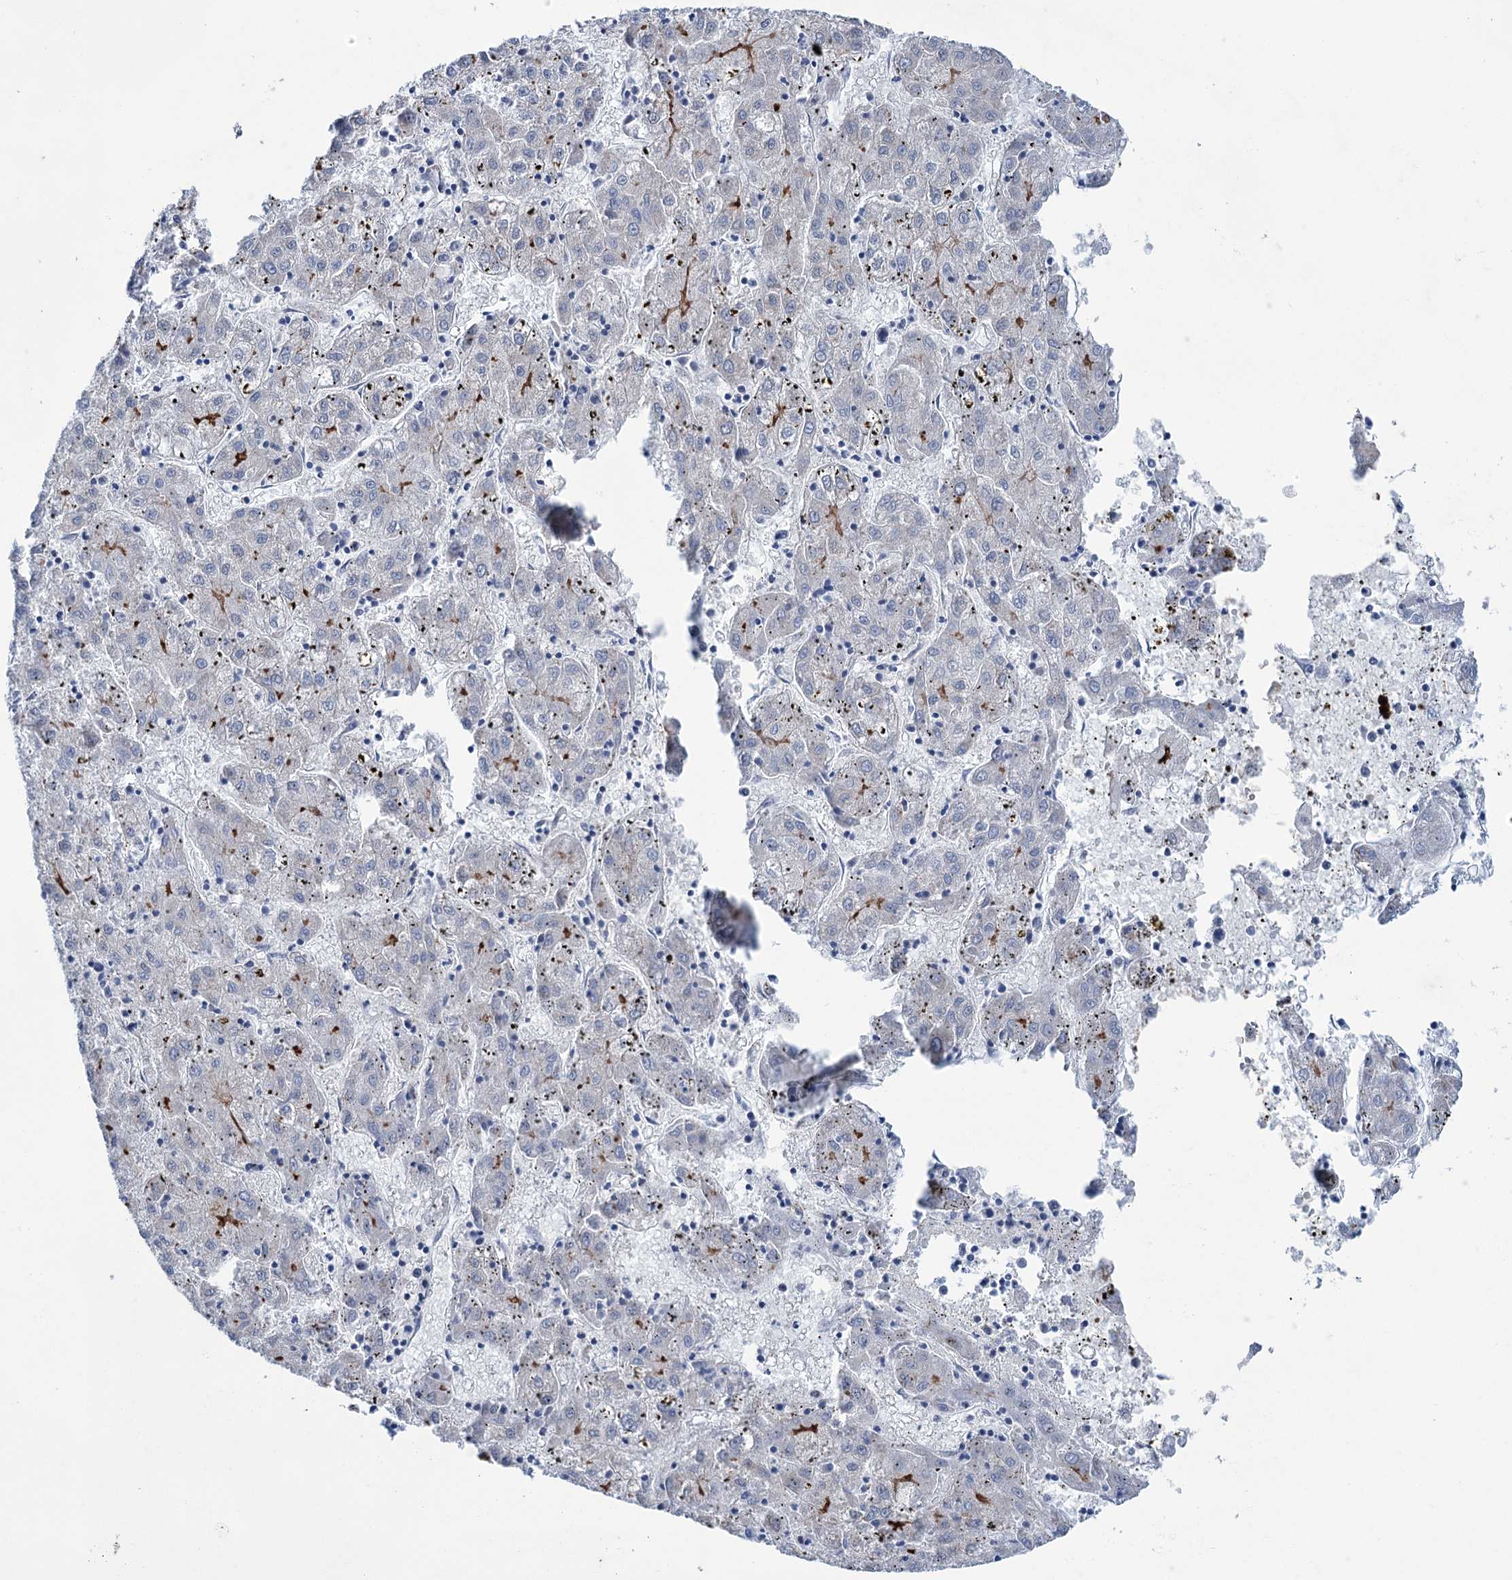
{"staining": {"intensity": "negative", "quantity": "none", "location": "none"}, "tissue": "liver cancer", "cell_type": "Tumor cells", "image_type": "cancer", "snomed": [{"axis": "morphology", "description": "Carcinoma, Hepatocellular, NOS"}, {"axis": "topography", "description": "Liver"}], "caption": "There is no significant positivity in tumor cells of liver hepatocellular carcinoma. (DAB IHC, high magnification).", "gene": "FAM53A", "patient": {"sex": "male", "age": 72}}